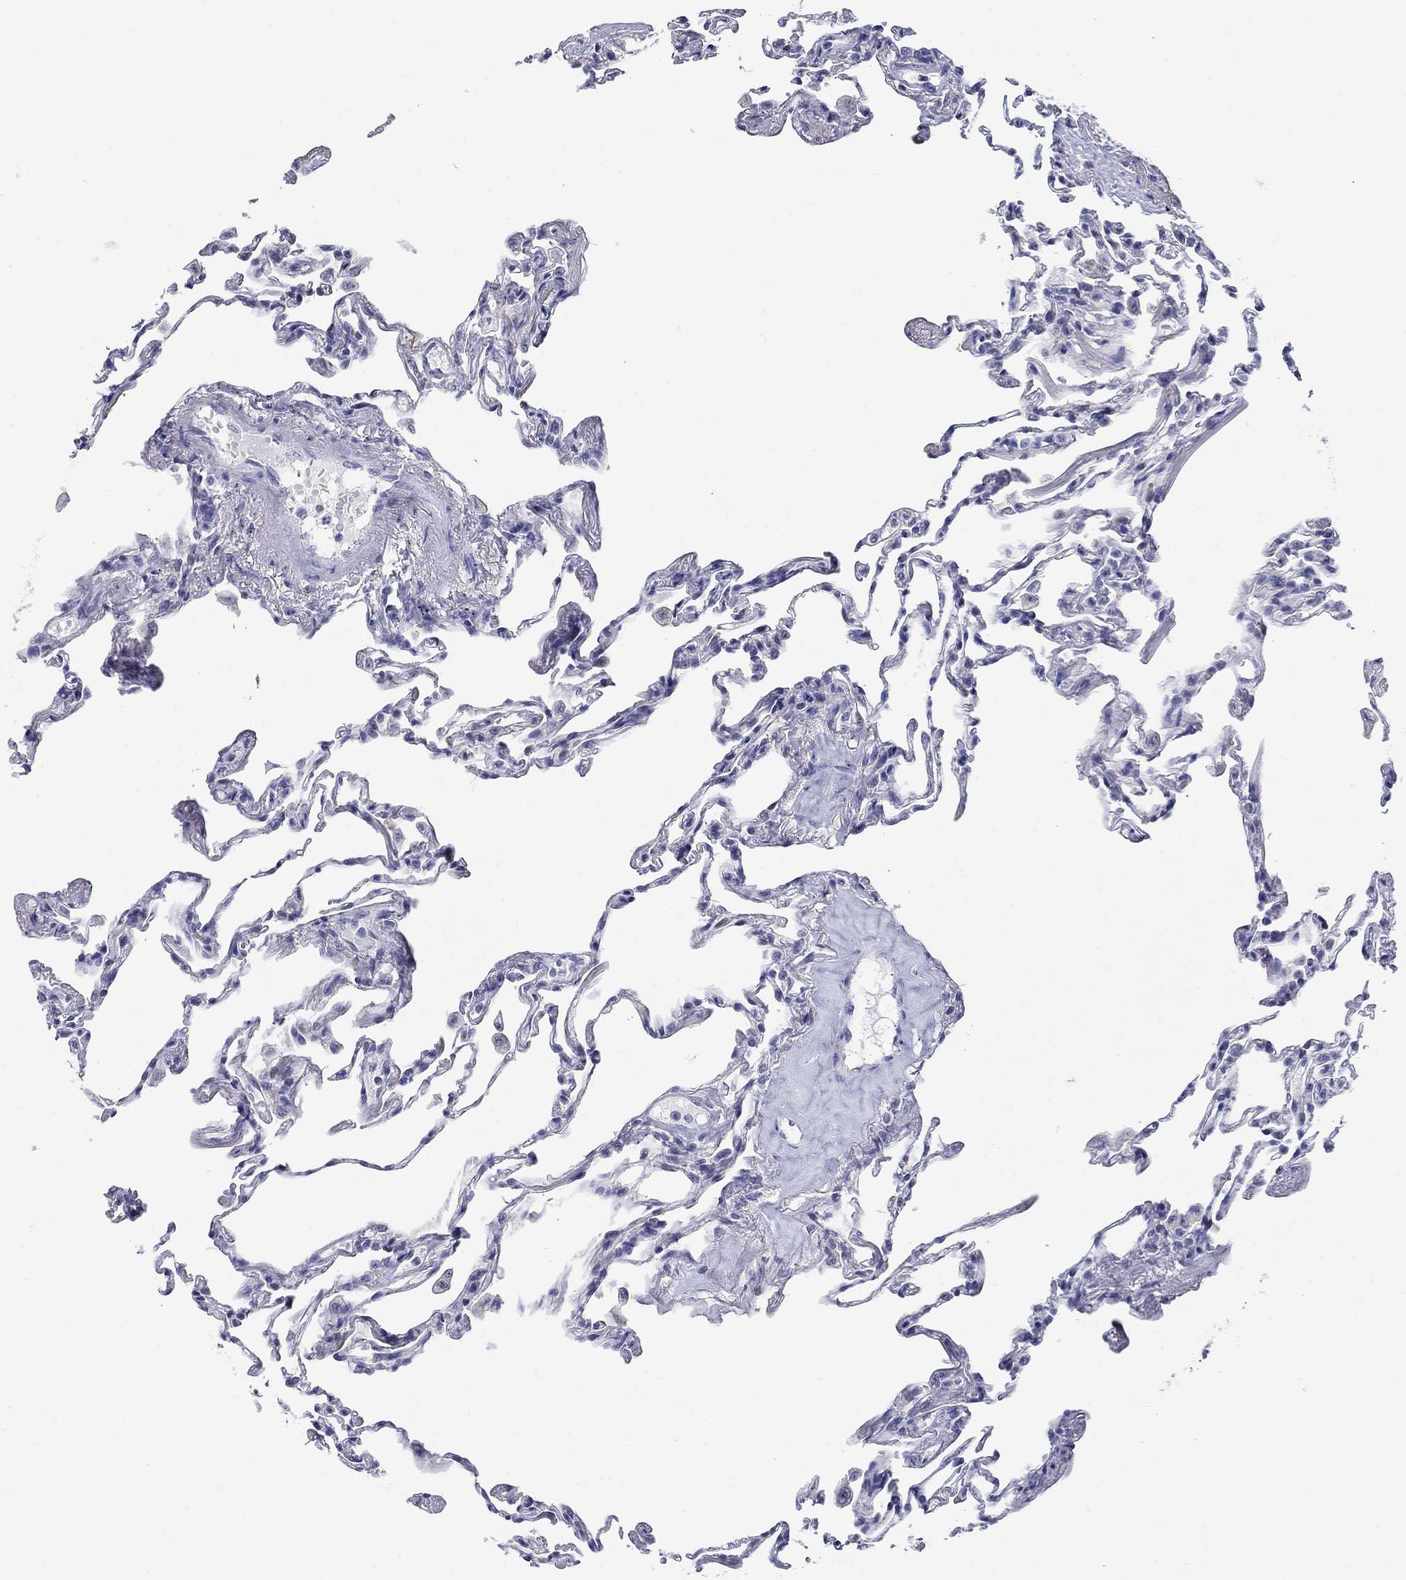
{"staining": {"intensity": "negative", "quantity": "none", "location": "none"}, "tissue": "lung", "cell_type": "Alveolar cells", "image_type": "normal", "snomed": [{"axis": "morphology", "description": "Normal tissue, NOS"}, {"axis": "topography", "description": "Lung"}], "caption": "Immunohistochemistry (IHC) of unremarkable human lung shows no staining in alveolar cells. (DAB (3,3'-diaminobenzidine) immunohistochemistry with hematoxylin counter stain).", "gene": "AKR1C1", "patient": {"sex": "female", "age": 57}}